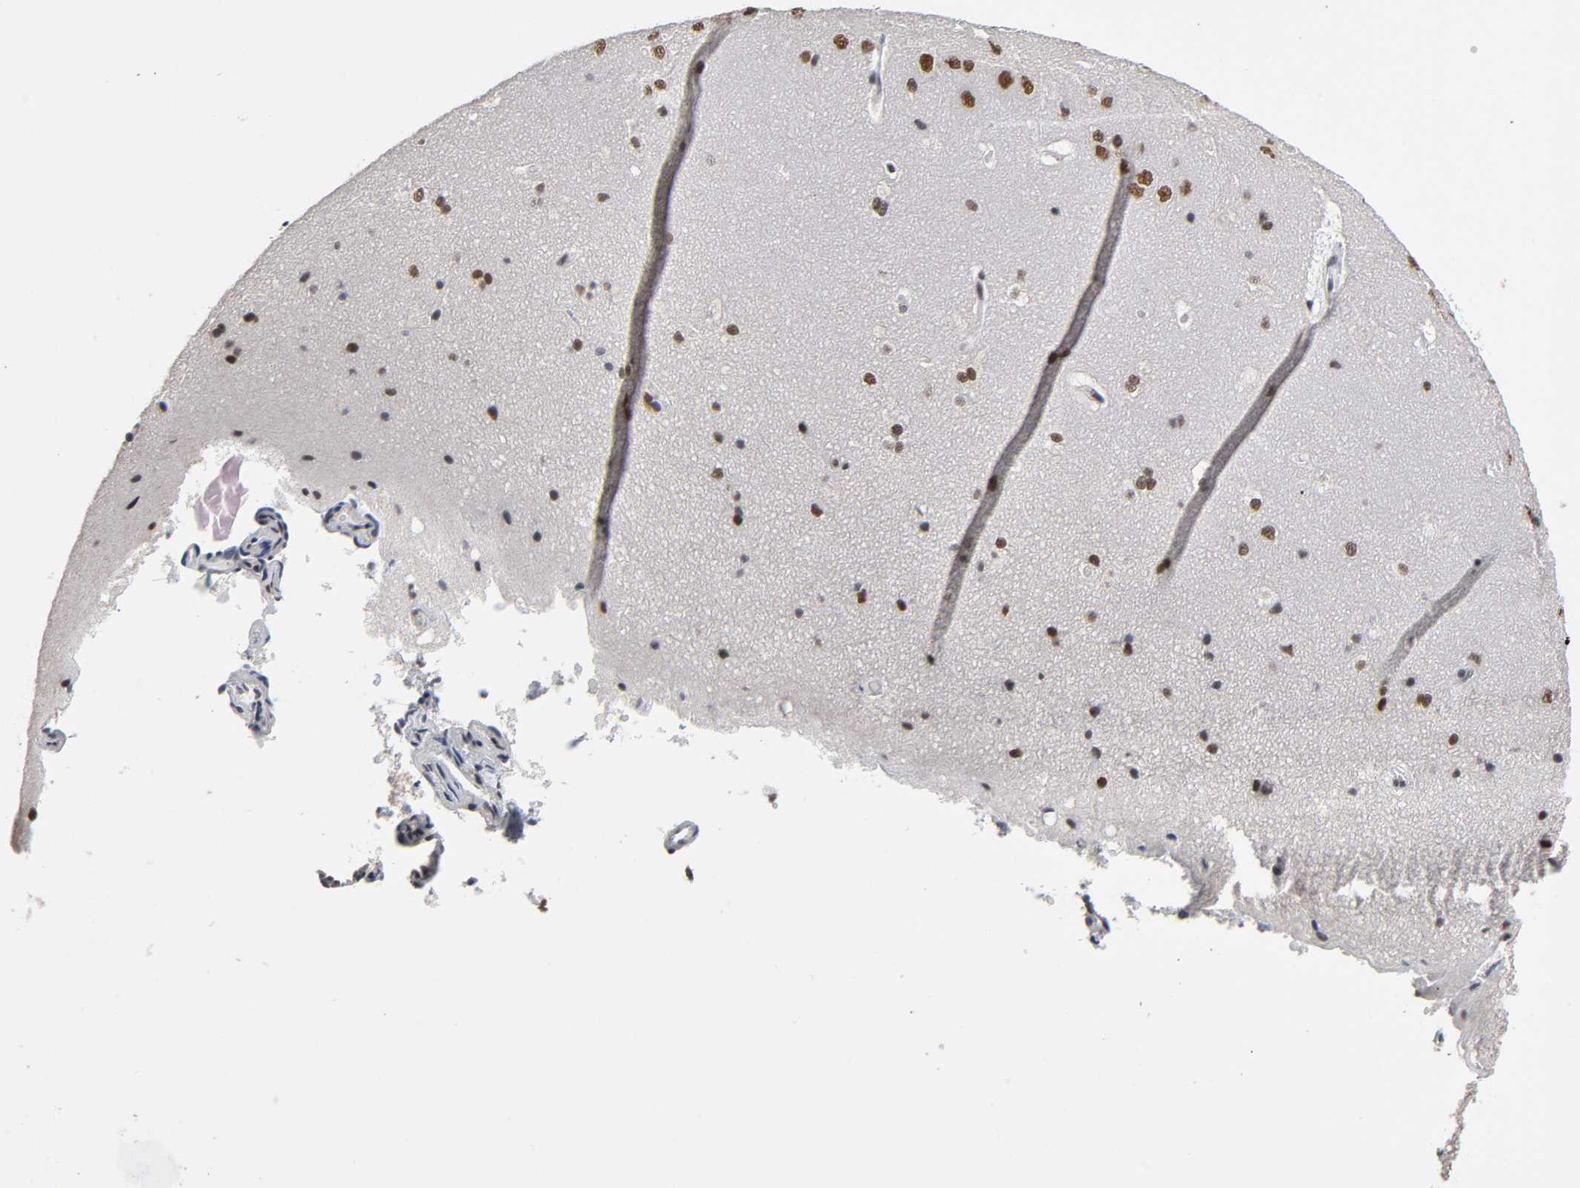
{"staining": {"intensity": "moderate", "quantity": ">75%", "location": "nuclear"}, "tissue": "cerebral cortex", "cell_type": "Endothelial cells", "image_type": "normal", "snomed": [{"axis": "morphology", "description": "Normal tissue, NOS"}, {"axis": "topography", "description": "Cerebral cortex"}], "caption": "The image shows immunohistochemical staining of benign cerebral cortex. There is moderate nuclear expression is identified in about >75% of endothelial cells.", "gene": "TRIM33", "patient": {"sex": "female", "age": 45}}